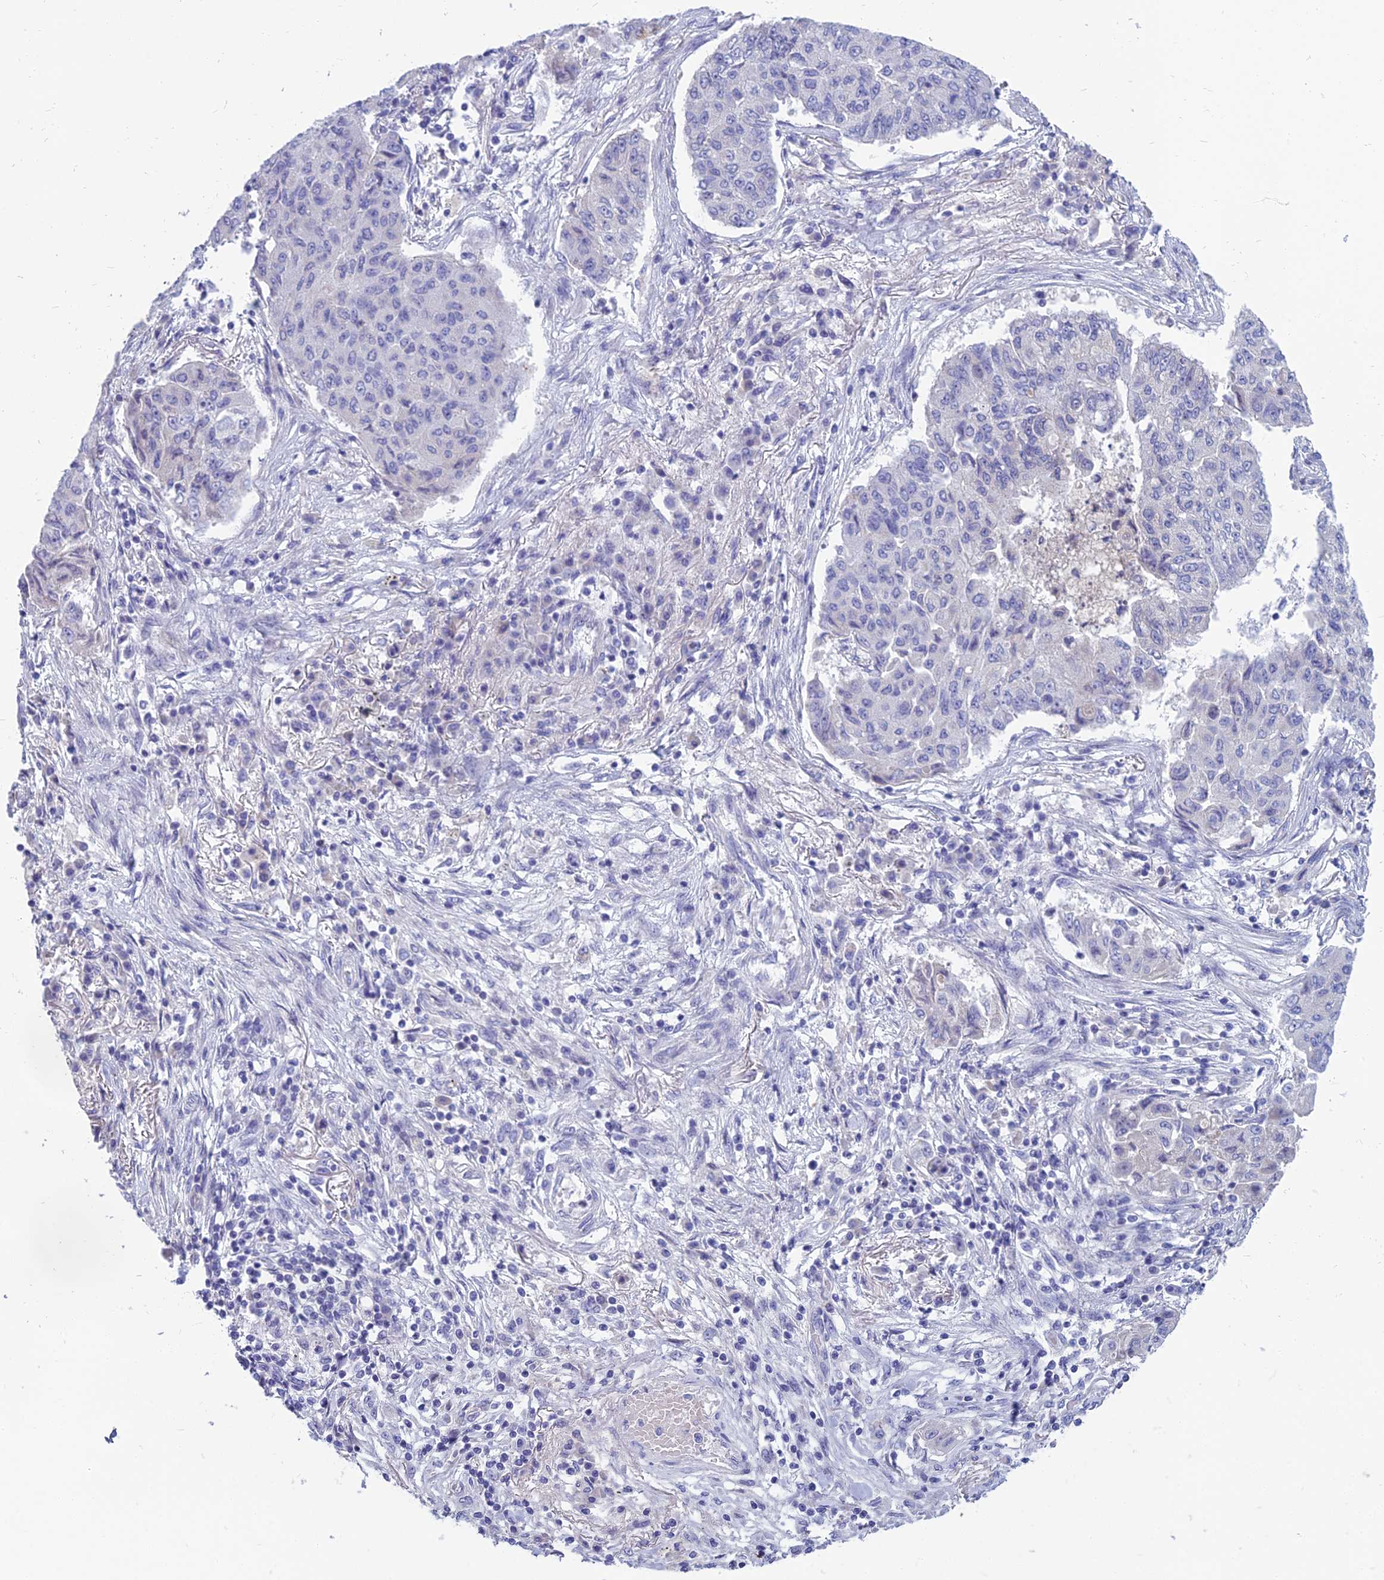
{"staining": {"intensity": "negative", "quantity": "none", "location": "none"}, "tissue": "lung cancer", "cell_type": "Tumor cells", "image_type": "cancer", "snomed": [{"axis": "morphology", "description": "Squamous cell carcinoma, NOS"}, {"axis": "topography", "description": "Lung"}], "caption": "An image of human lung cancer is negative for staining in tumor cells.", "gene": "SPTLC3", "patient": {"sex": "male", "age": 74}}